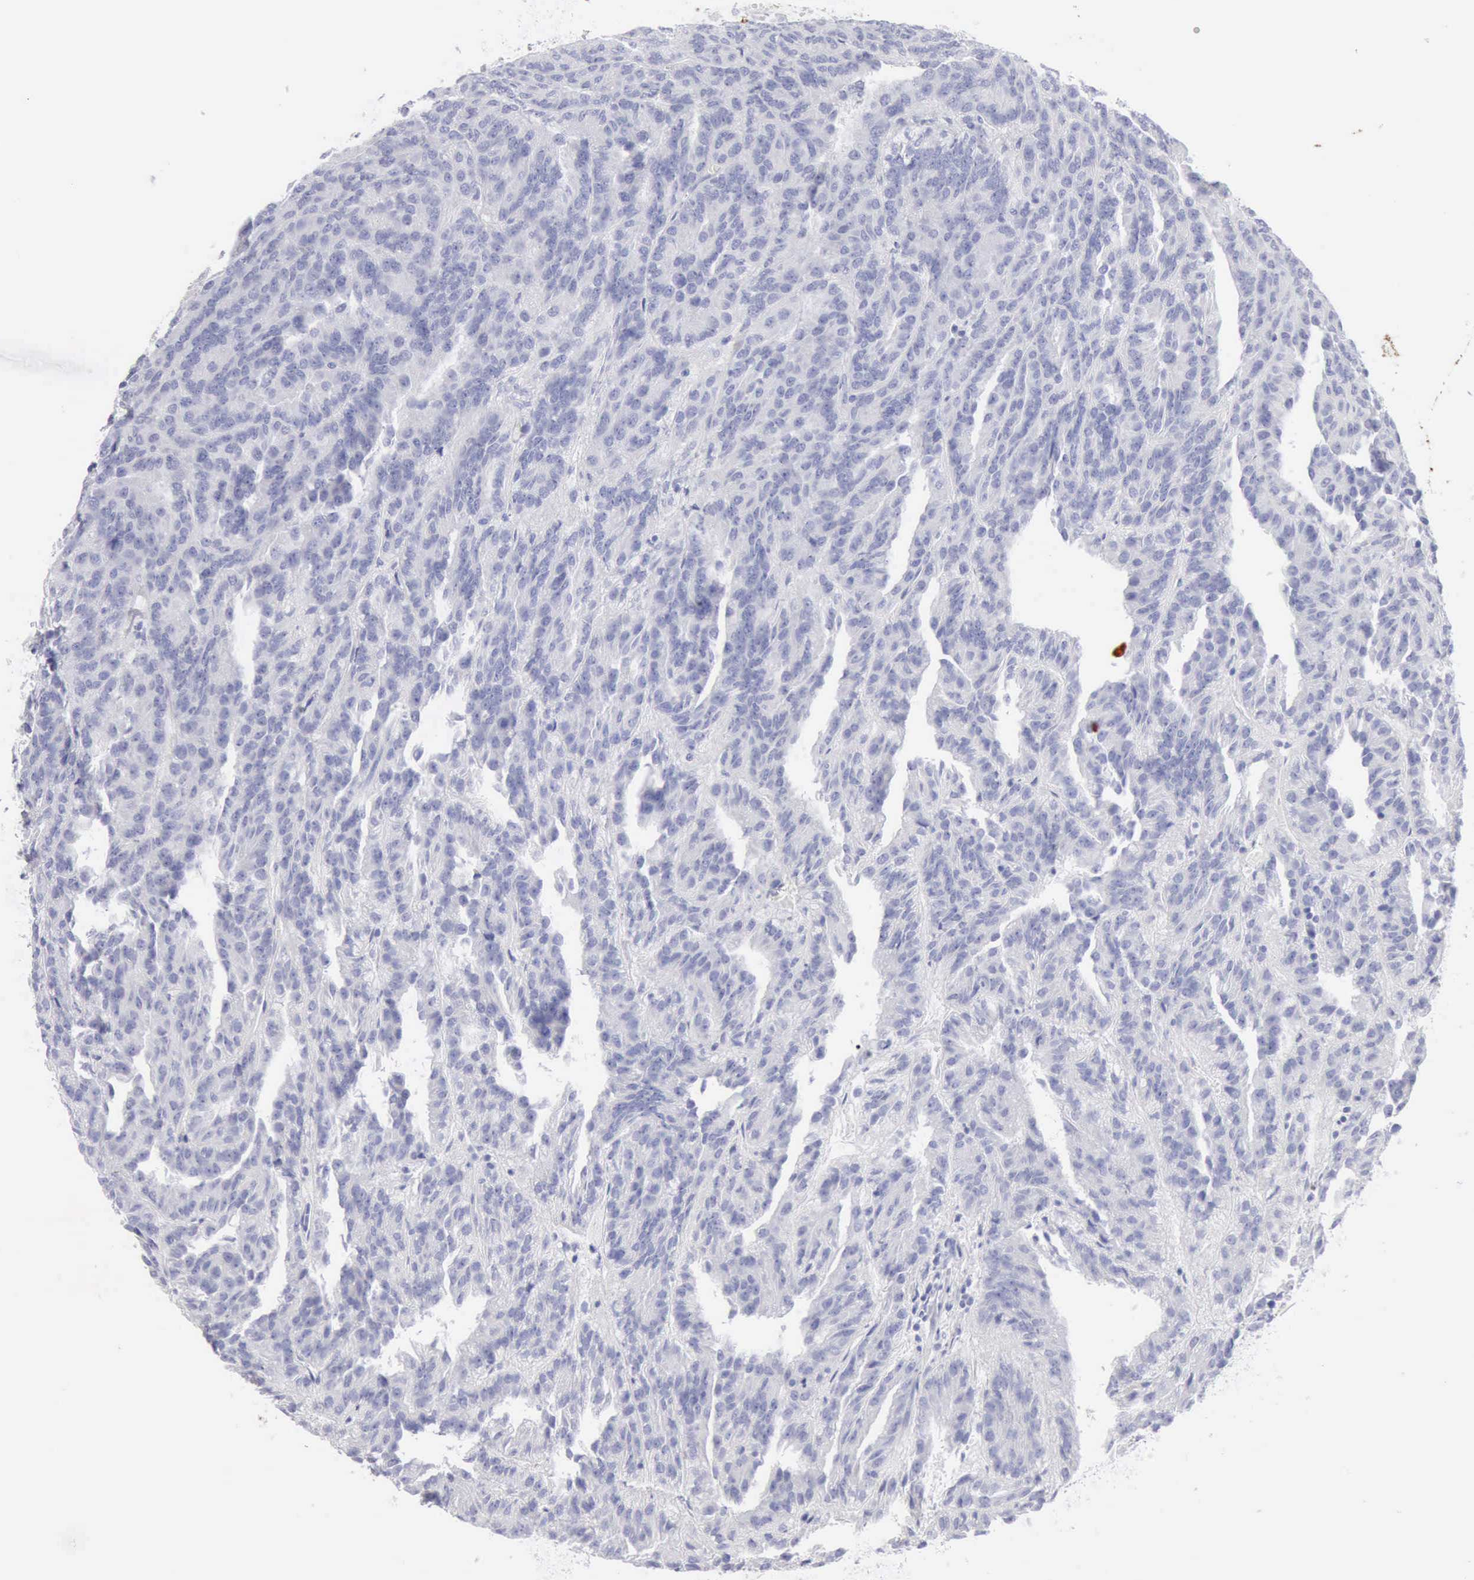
{"staining": {"intensity": "negative", "quantity": "none", "location": "none"}, "tissue": "renal cancer", "cell_type": "Tumor cells", "image_type": "cancer", "snomed": [{"axis": "morphology", "description": "Adenocarcinoma, NOS"}, {"axis": "topography", "description": "Kidney"}], "caption": "Immunohistochemistry of renal cancer (adenocarcinoma) displays no staining in tumor cells. Brightfield microscopy of immunohistochemistry stained with DAB (brown) and hematoxylin (blue), captured at high magnification.", "gene": "KRT10", "patient": {"sex": "male", "age": 46}}